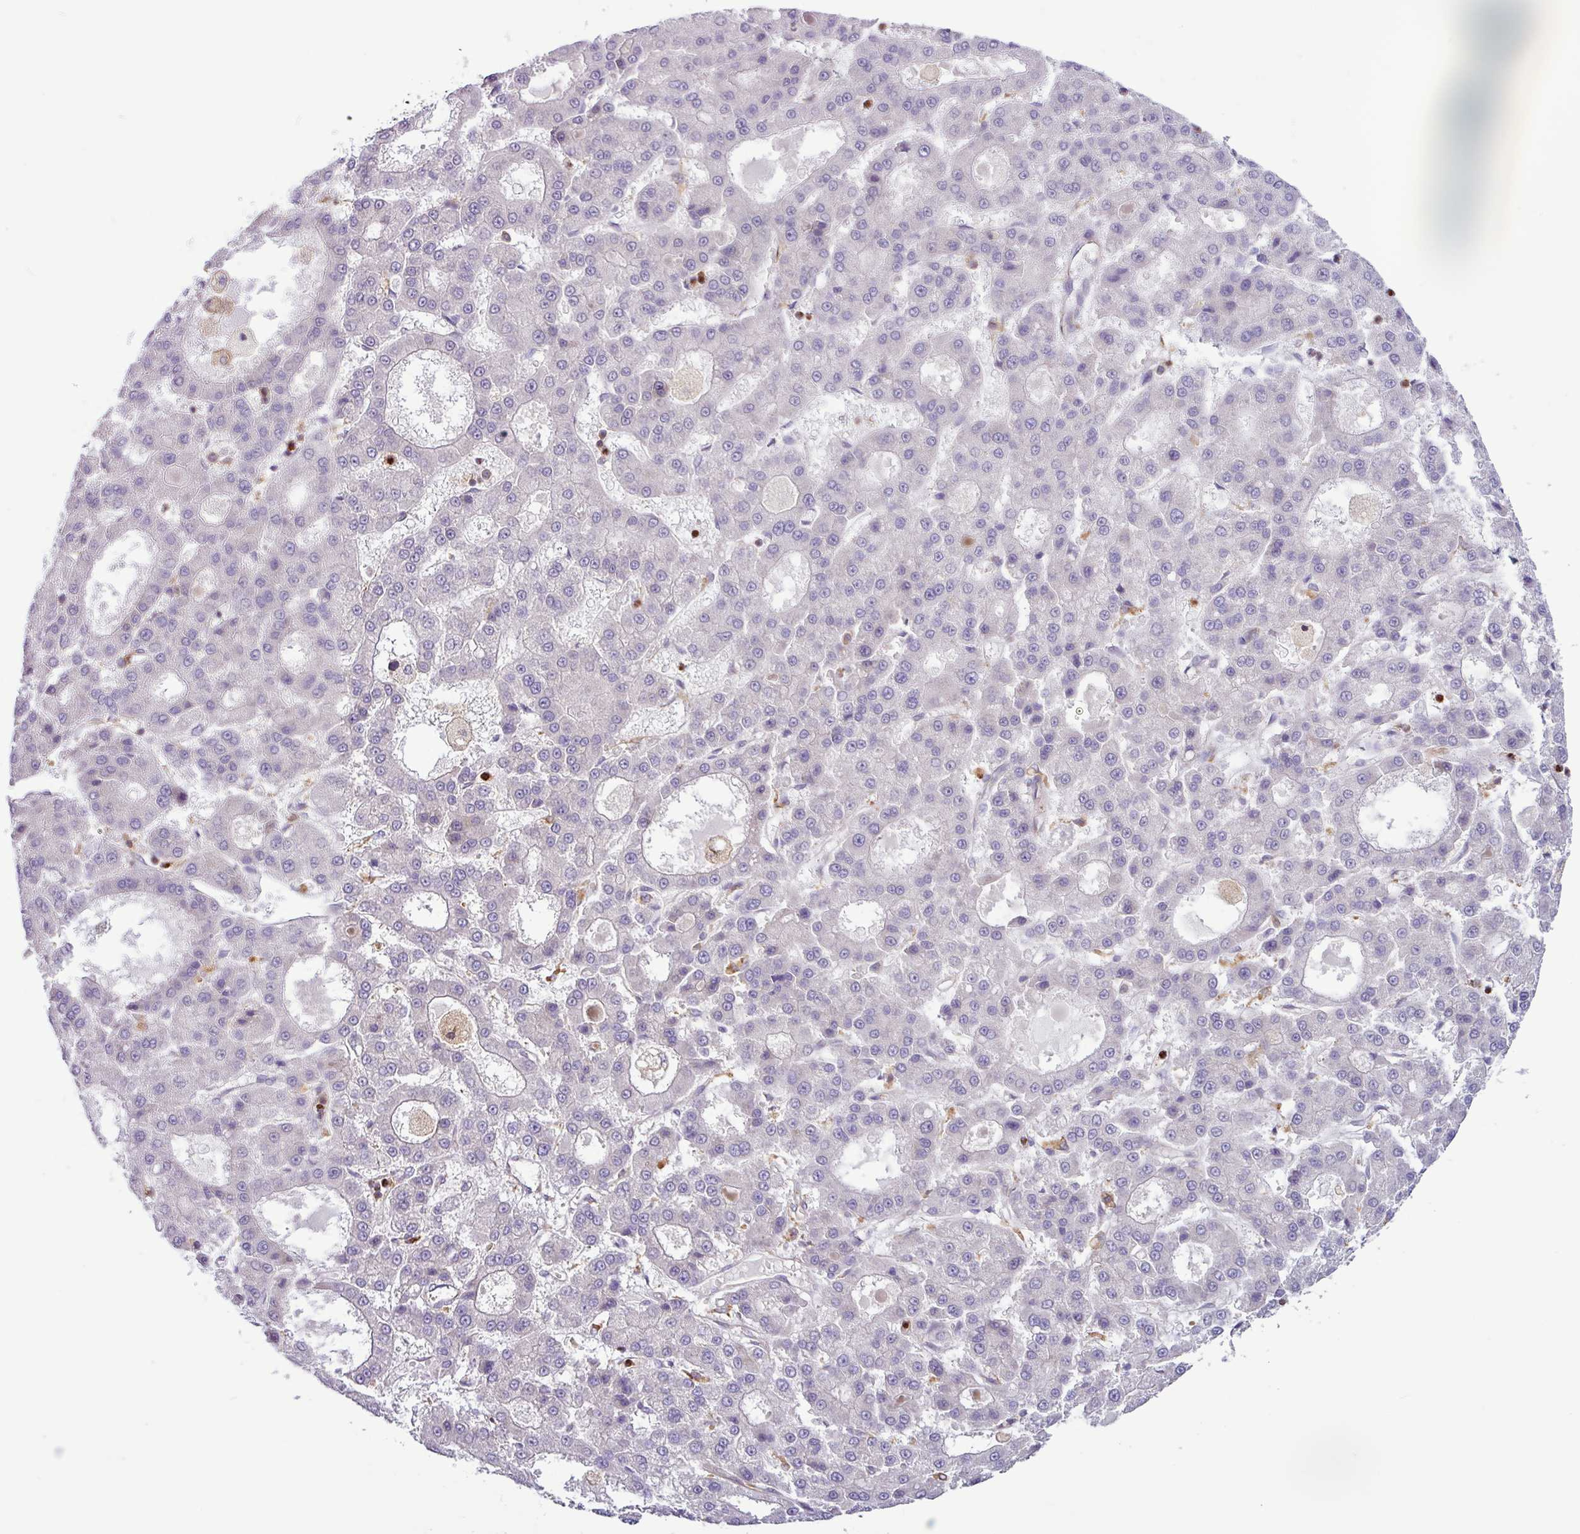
{"staining": {"intensity": "negative", "quantity": "none", "location": "none"}, "tissue": "liver cancer", "cell_type": "Tumor cells", "image_type": "cancer", "snomed": [{"axis": "morphology", "description": "Carcinoma, Hepatocellular, NOS"}, {"axis": "topography", "description": "Liver"}], "caption": "The immunohistochemistry (IHC) micrograph has no significant expression in tumor cells of liver cancer tissue. (Brightfield microscopy of DAB (3,3'-diaminobenzidine) immunohistochemistry at high magnification).", "gene": "ACTR3", "patient": {"sex": "male", "age": 70}}